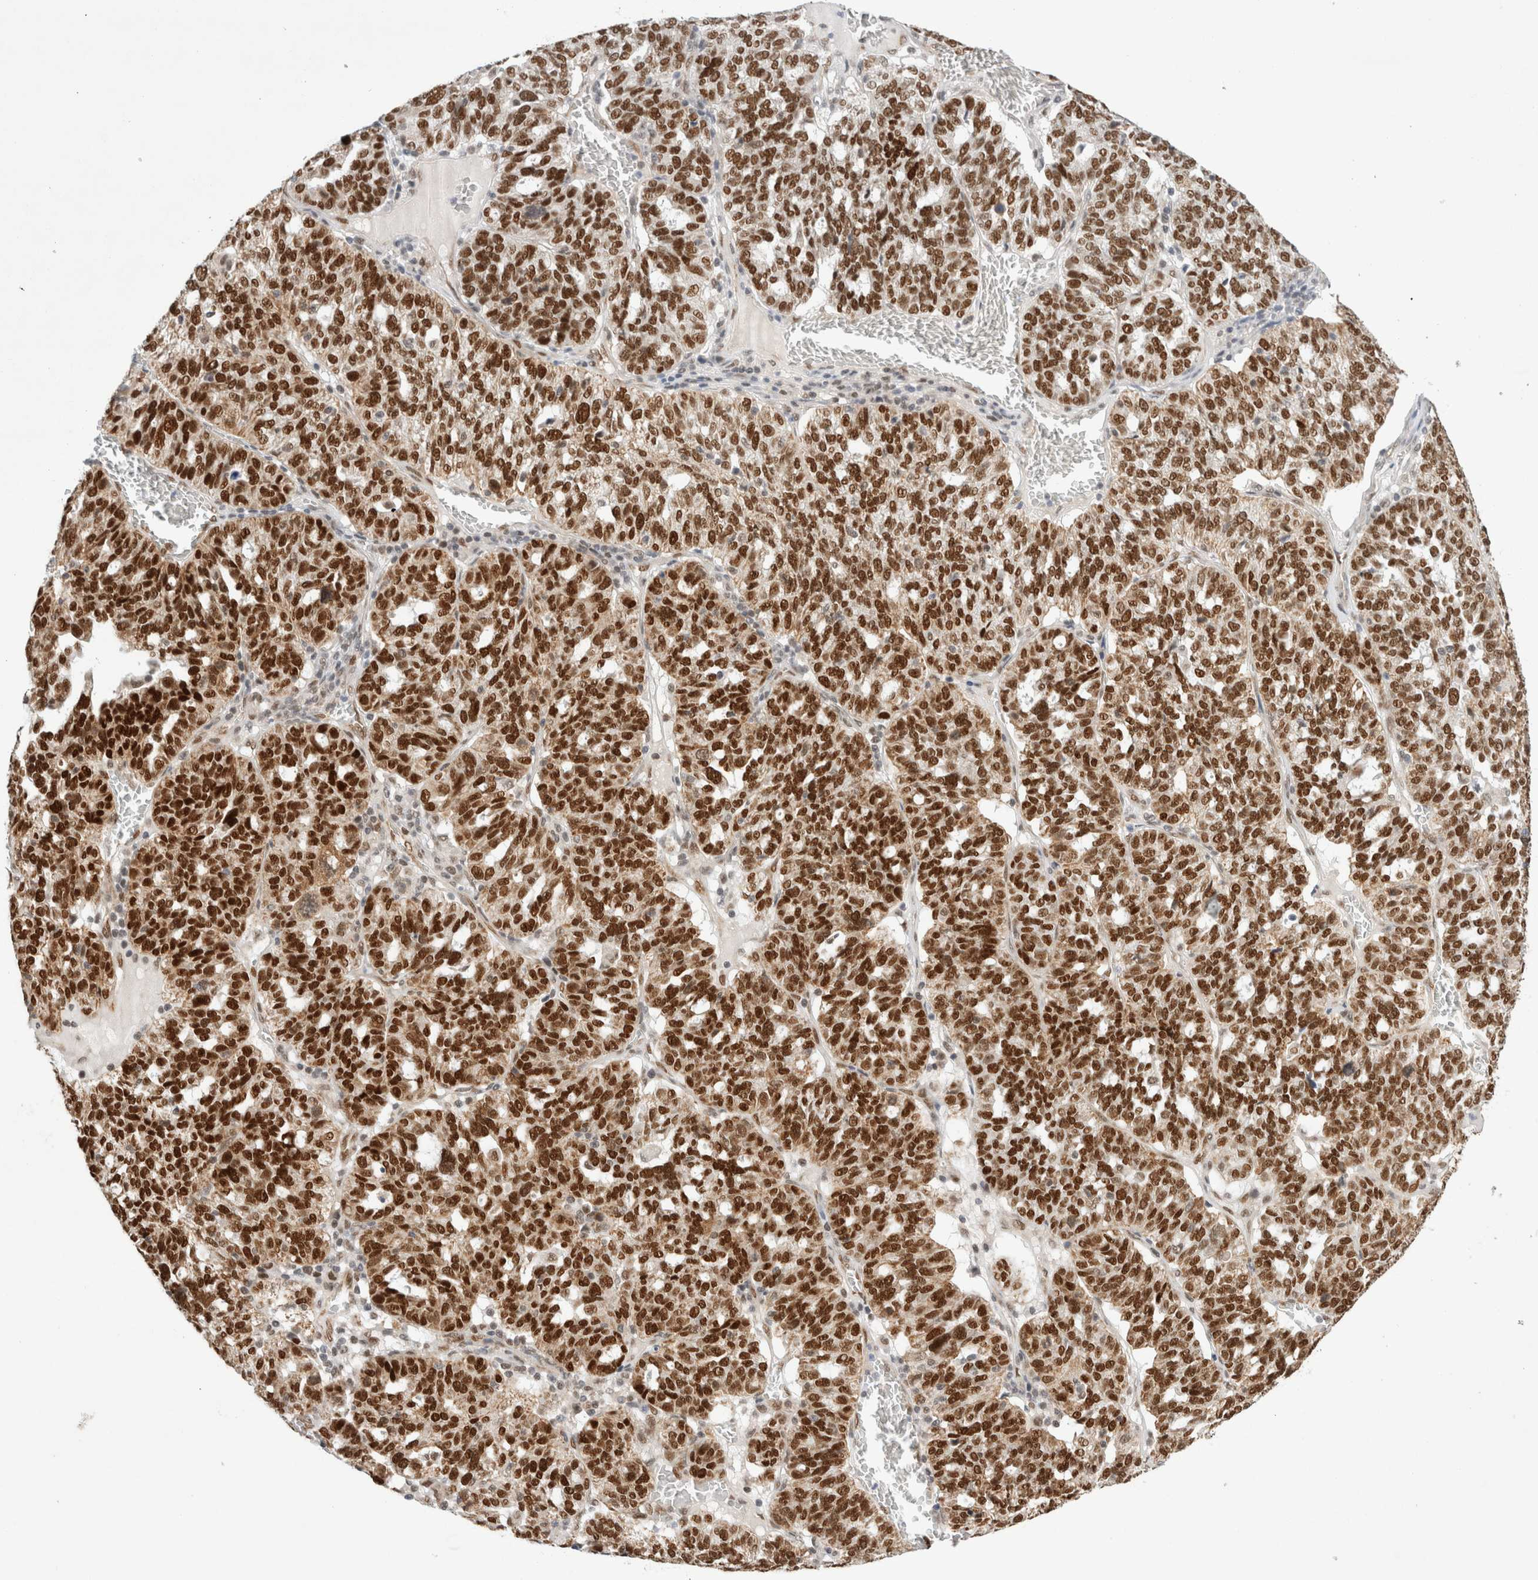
{"staining": {"intensity": "strong", "quantity": ">75%", "location": "nuclear"}, "tissue": "ovarian cancer", "cell_type": "Tumor cells", "image_type": "cancer", "snomed": [{"axis": "morphology", "description": "Cystadenocarcinoma, serous, NOS"}, {"axis": "topography", "description": "Ovary"}], "caption": "Immunohistochemistry (IHC) histopathology image of ovarian serous cystadenocarcinoma stained for a protein (brown), which displays high levels of strong nuclear positivity in approximately >75% of tumor cells.", "gene": "GTF2I", "patient": {"sex": "female", "age": 59}}